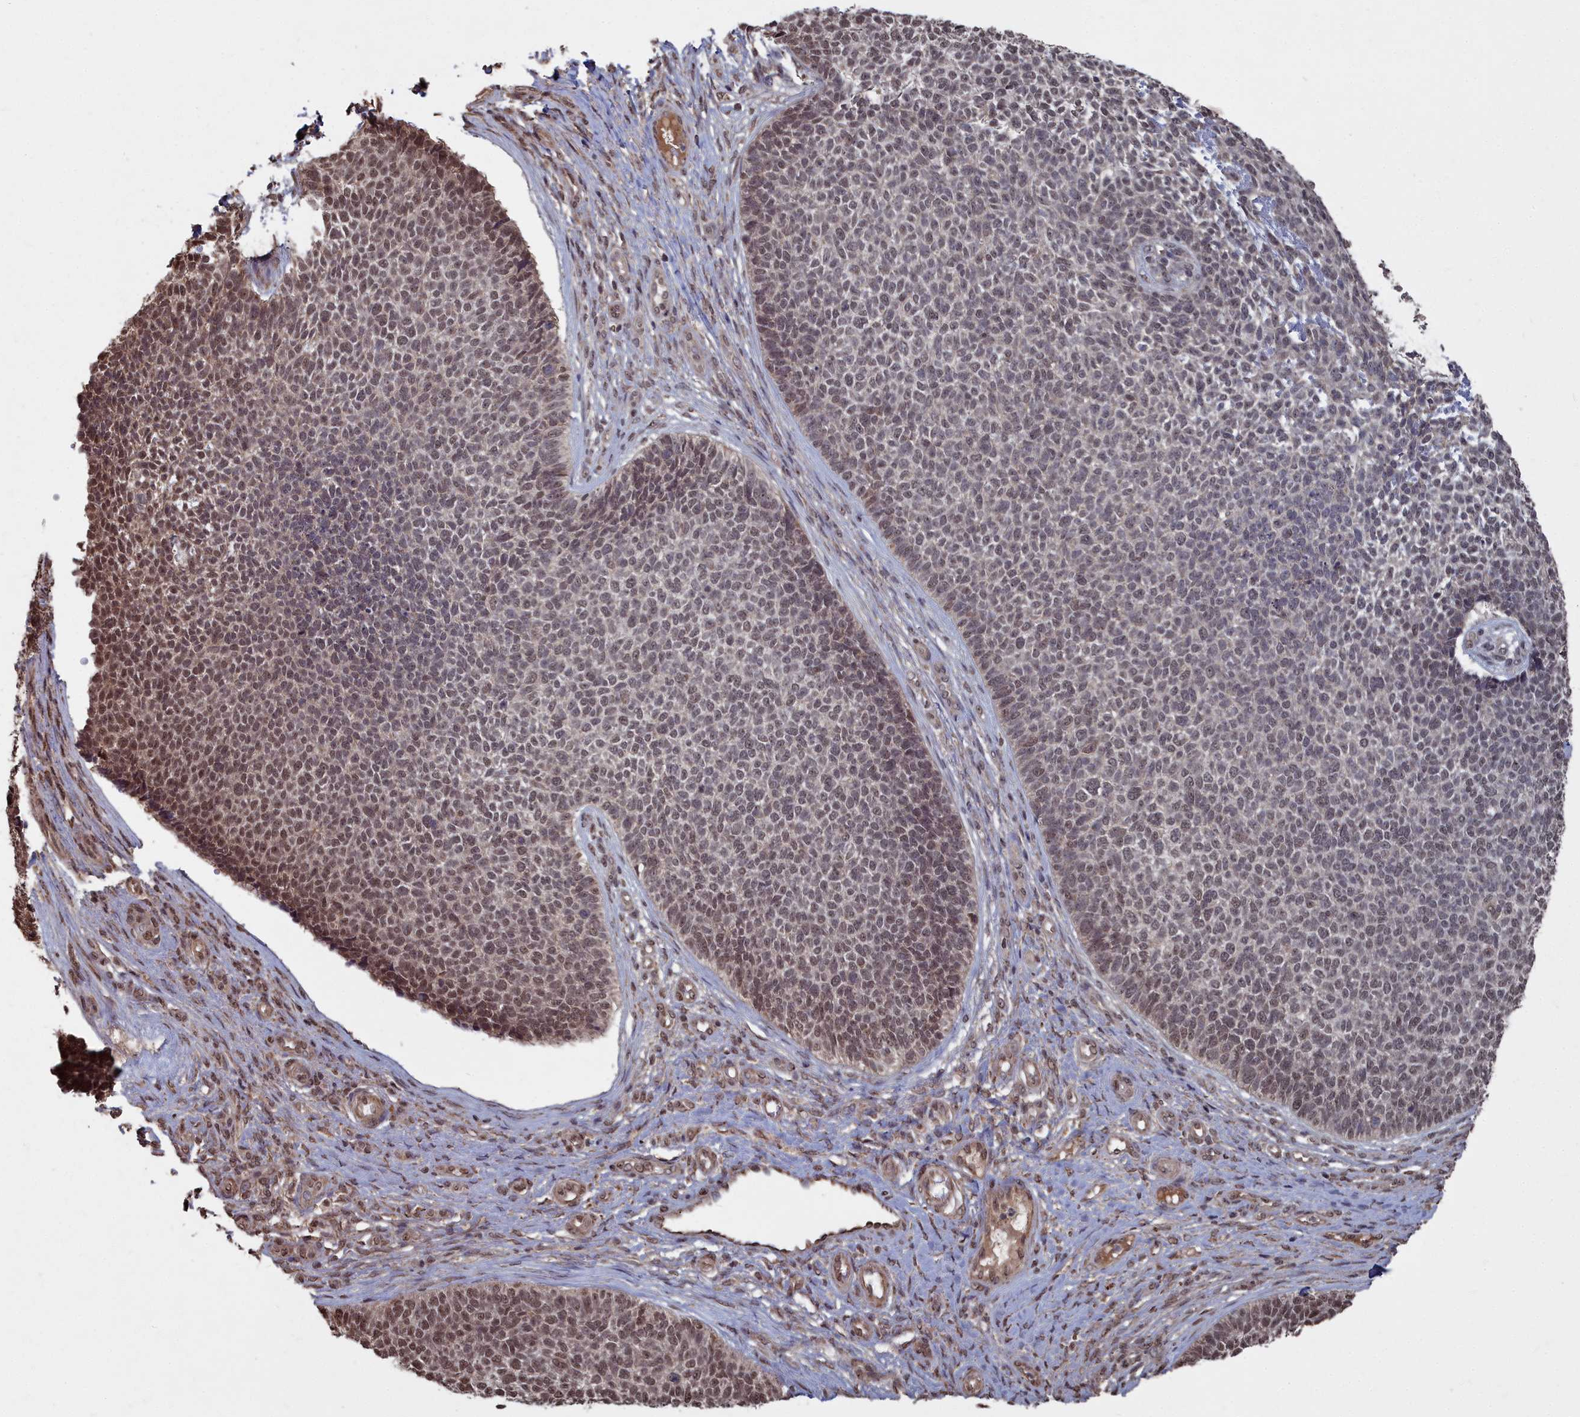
{"staining": {"intensity": "moderate", "quantity": ">75%", "location": "nuclear"}, "tissue": "skin cancer", "cell_type": "Tumor cells", "image_type": "cancer", "snomed": [{"axis": "morphology", "description": "Basal cell carcinoma"}, {"axis": "topography", "description": "Skin"}], "caption": "Immunohistochemical staining of basal cell carcinoma (skin) reveals medium levels of moderate nuclear positivity in approximately >75% of tumor cells.", "gene": "CCNP", "patient": {"sex": "female", "age": 84}}